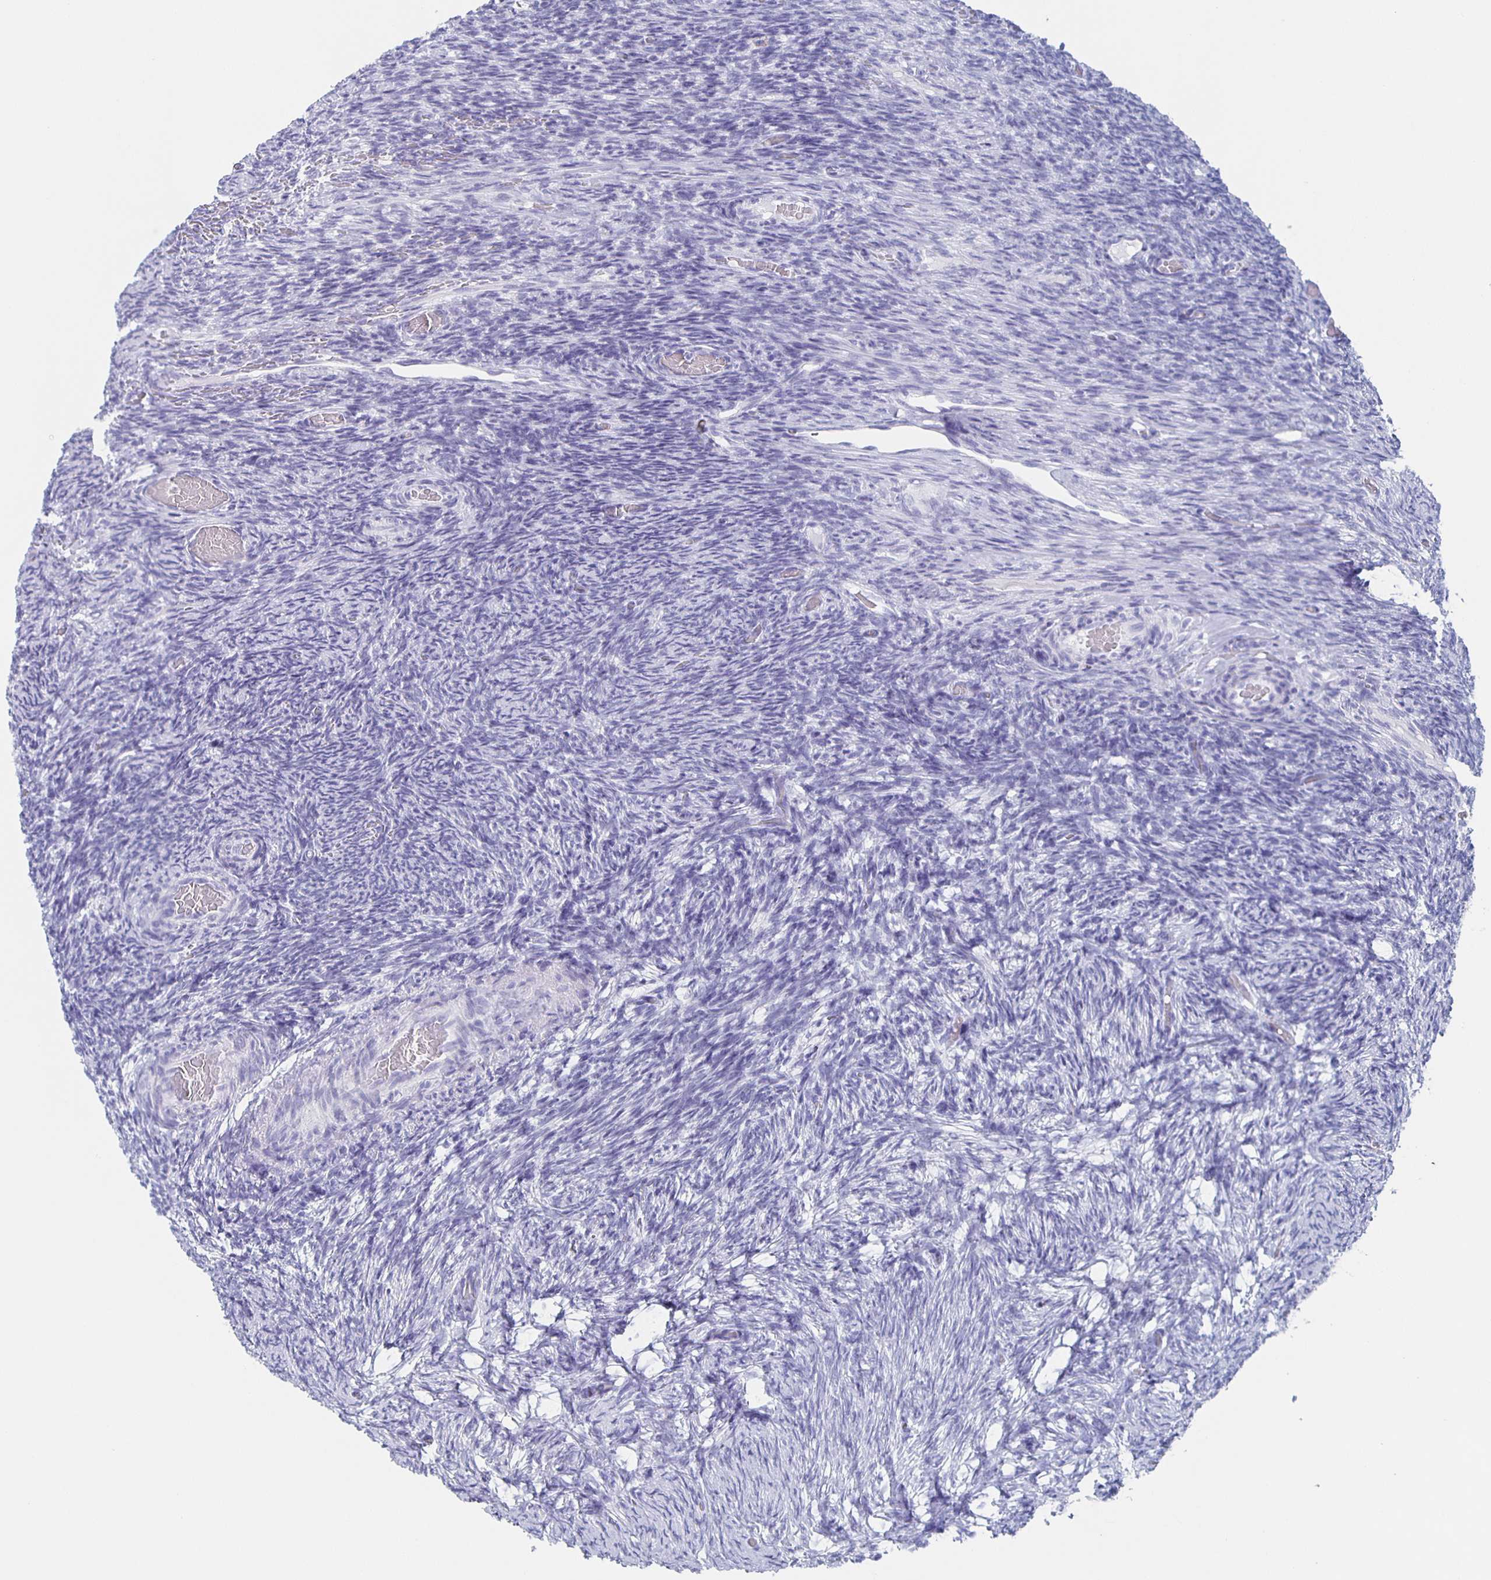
{"staining": {"intensity": "negative", "quantity": "none", "location": "none"}, "tissue": "ovary", "cell_type": "Follicle cells", "image_type": "normal", "snomed": [{"axis": "morphology", "description": "Normal tissue, NOS"}, {"axis": "topography", "description": "Ovary"}], "caption": "This is an immunohistochemistry histopathology image of unremarkable ovary. There is no staining in follicle cells.", "gene": "SLC34A2", "patient": {"sex": "female", "age": 34}}